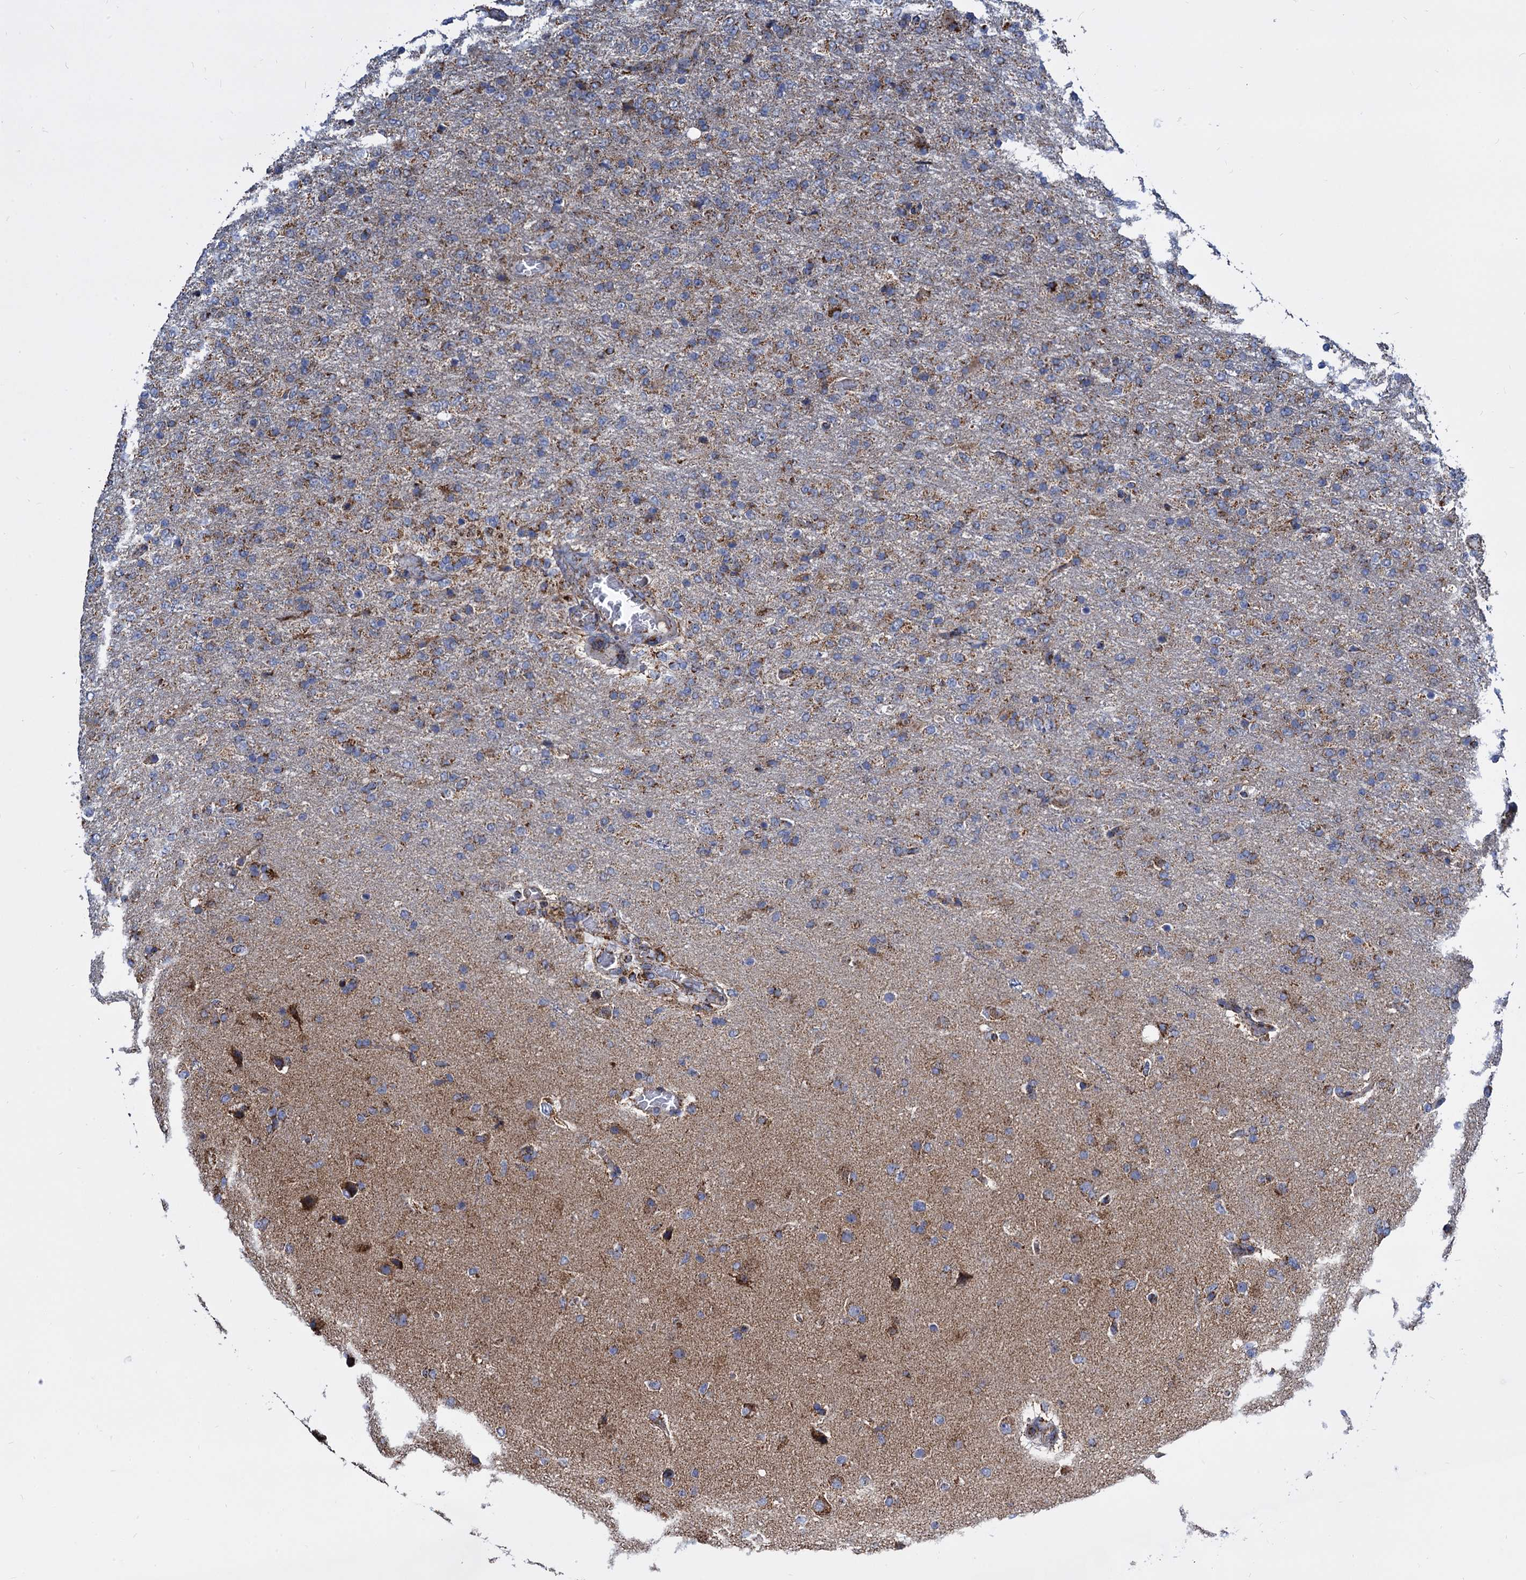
{"staining": {"intensity": "moderate", "quantity": ">75%", "location": "cytoplasmic/membranous"}, "tissue": "glioma", "cell_type": "Tumor cells", "image_type": "cancer", "snomed": [{"axis": "morphology", "description": "Glioma, malignant, High grade"}, {"axis": "topography", "description": "Brain"}], "caption": "Protein staining of glioma tissue exhibits moderate cytoplasmic/membranous positivity in approximately >75% of tumor cells.", "gene": "TIMM10", "patient": {"sex": "female", "age": 74}}